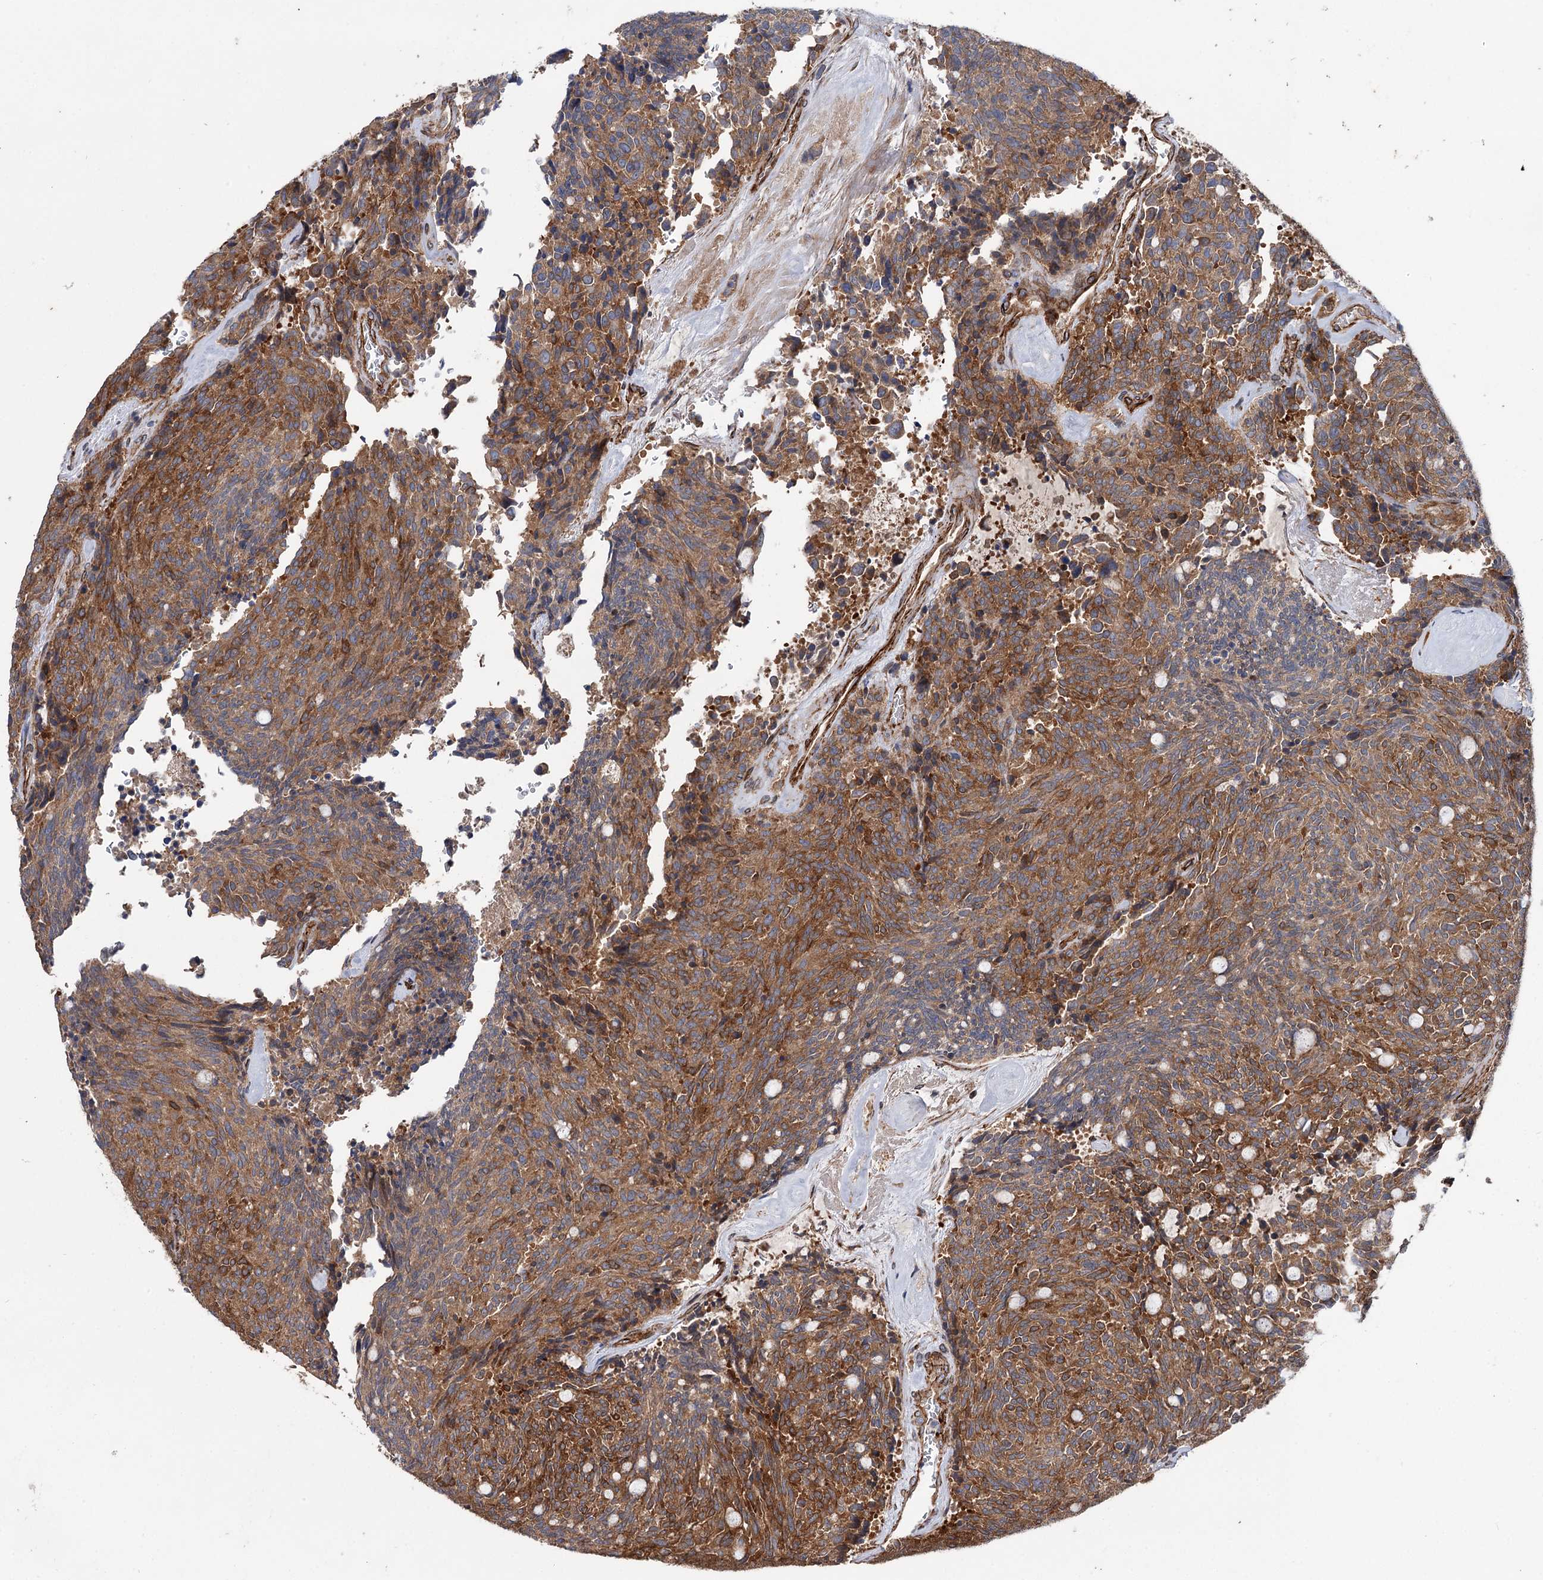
{"staining": {"intensity": "moderate", "quantity": ">75%", "location": "cytoplasmic/membranous"}, "tissue": "carcinoid", "cell_type": "Tumor cells", "image_type": "cancer", "snomed": [{"axis": "morphology", "description": "Carcinoid, malignant, NOS"}, {"axis": "topography", "description": "Pancreas"}], "caption": "Protein staining by IHC displays moderate cytoplasmic/membranous expression in about >75% of tumor cells in malignant carcinoid. (DAB (3,3'-diaminobenzidine) IHC with brightfield microscopy, high magnification).", "gene": "SPATS2", "patient": {"sex": "female", "age": 54}}